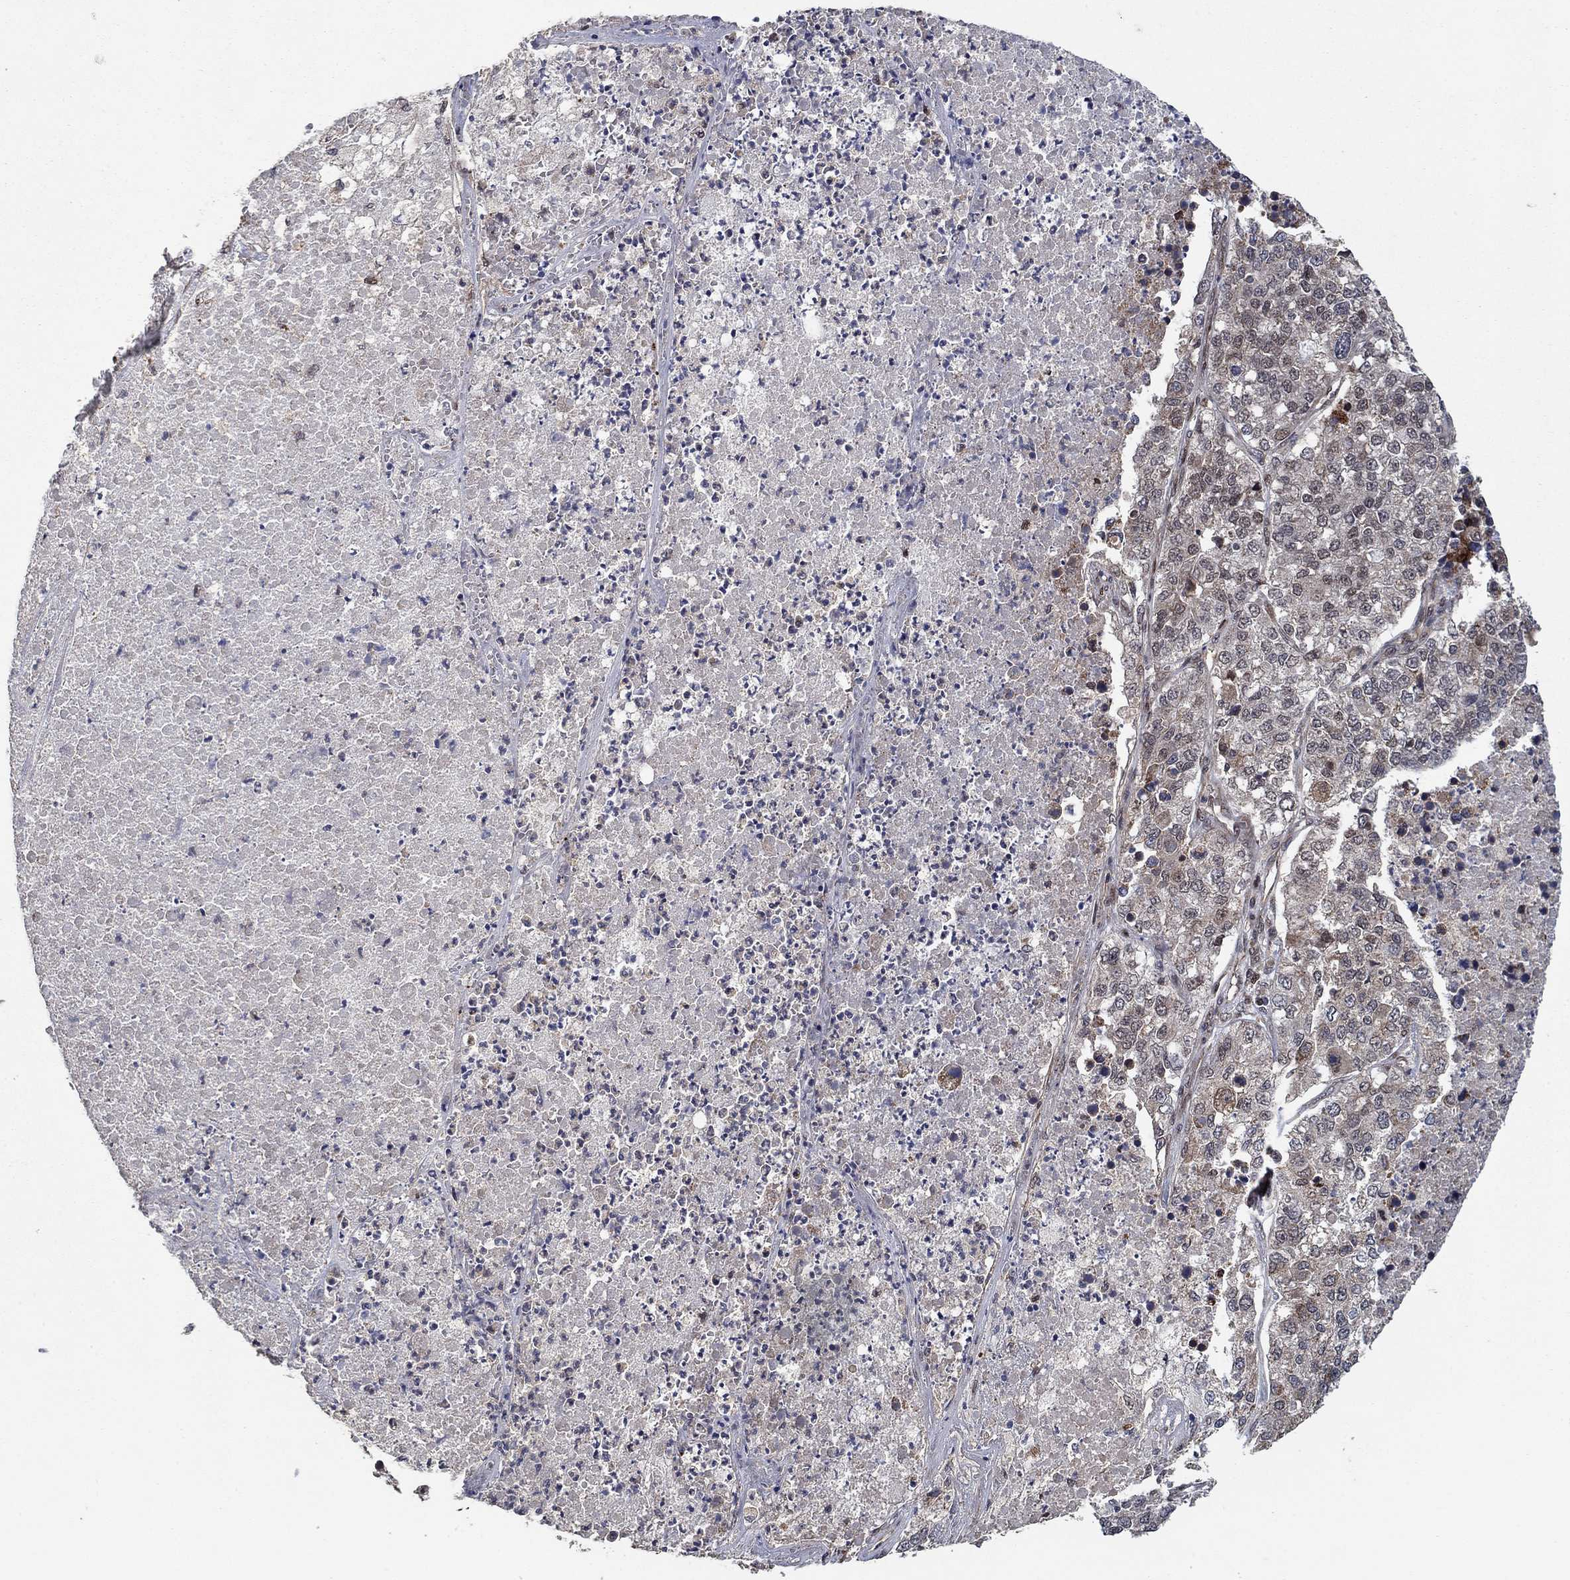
{"staining": {"intensity": "moderate", "quantity": "<25%", "location": "cytoplasmic/membranous"}, "tissue": "lung cancer", "cell_type": "Tumor cells", "image_type": "cancer", "snomed": [{"axis": "morphology", "description": "Adenocarcinoma, NOS"}, {"axis": "topography", "description": "Lung"}], "caption": "A brown stain labels moderate cytoplasmic/membranous staining of a protein in lung adenocarcinoma tumor cells. (DAB (3,3'-diaminobenzidine) IHC, brown staining for protein, blue staining for nuclei).", "gene": "PRICKLE4", "patient": {"sex": "male", "age": 49}}